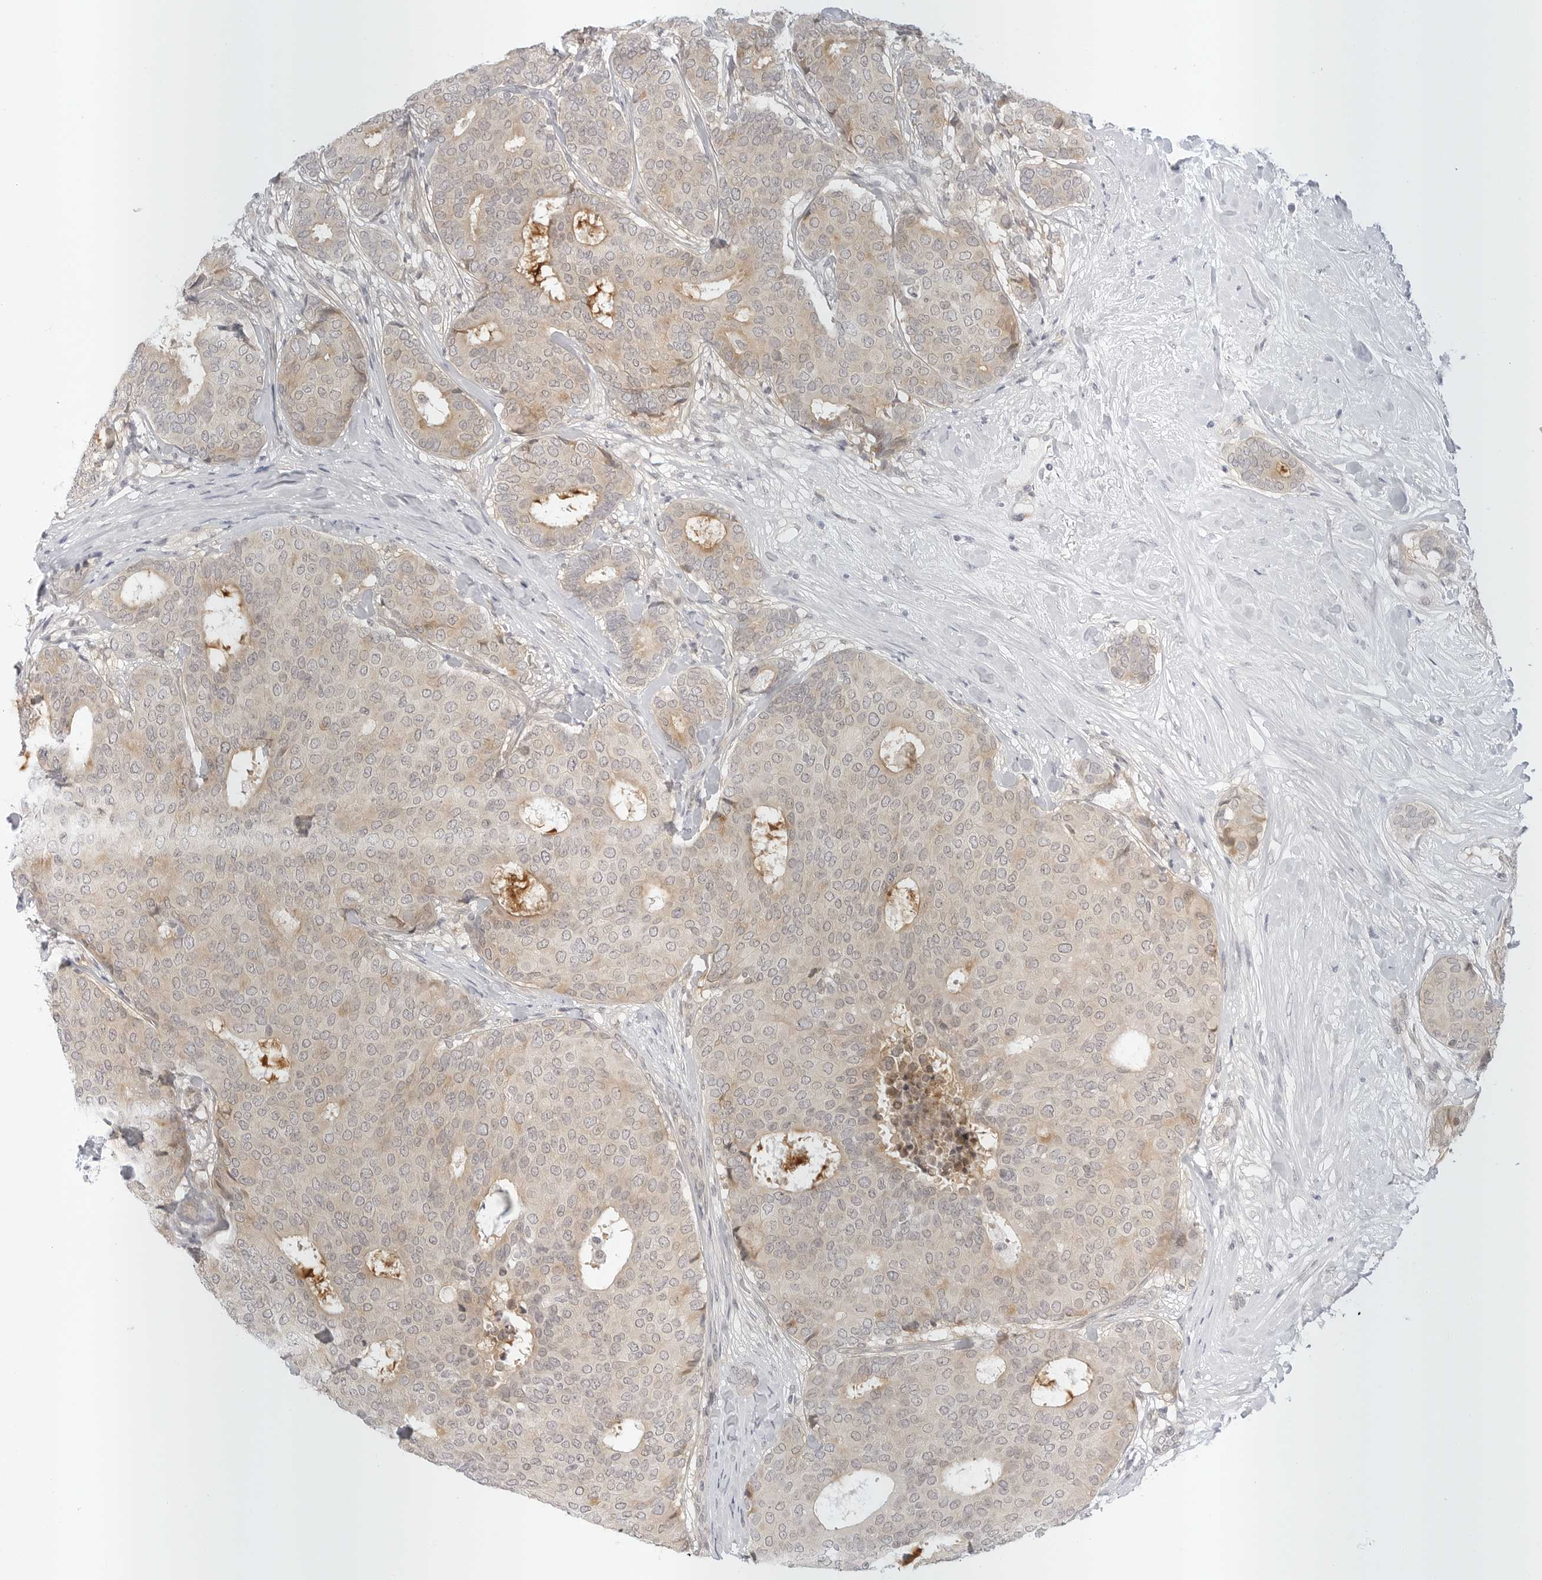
{"staining": {"intensity": "weak", "quantity": ">75%", "location": "cytoplasmic/membranous"}, "tissue": "breast cancer", "cell_type": "Tumor cells", "image_type": "cancer", "snomed": [{"axis": "morphology", "description": "Duct carcinoma"}, {"axis": "topography", "description": "Breast"}], "caption": "IHC photomicrograph of infiltrating ductal carcinoma (breast) stained for a protein (brown), which displays low levels of weak cytoplasmic/membranous staining in approximately >75% of tumor cells.", "gene": "TCP1", "patient": {"sex": "female", "age": 75}}